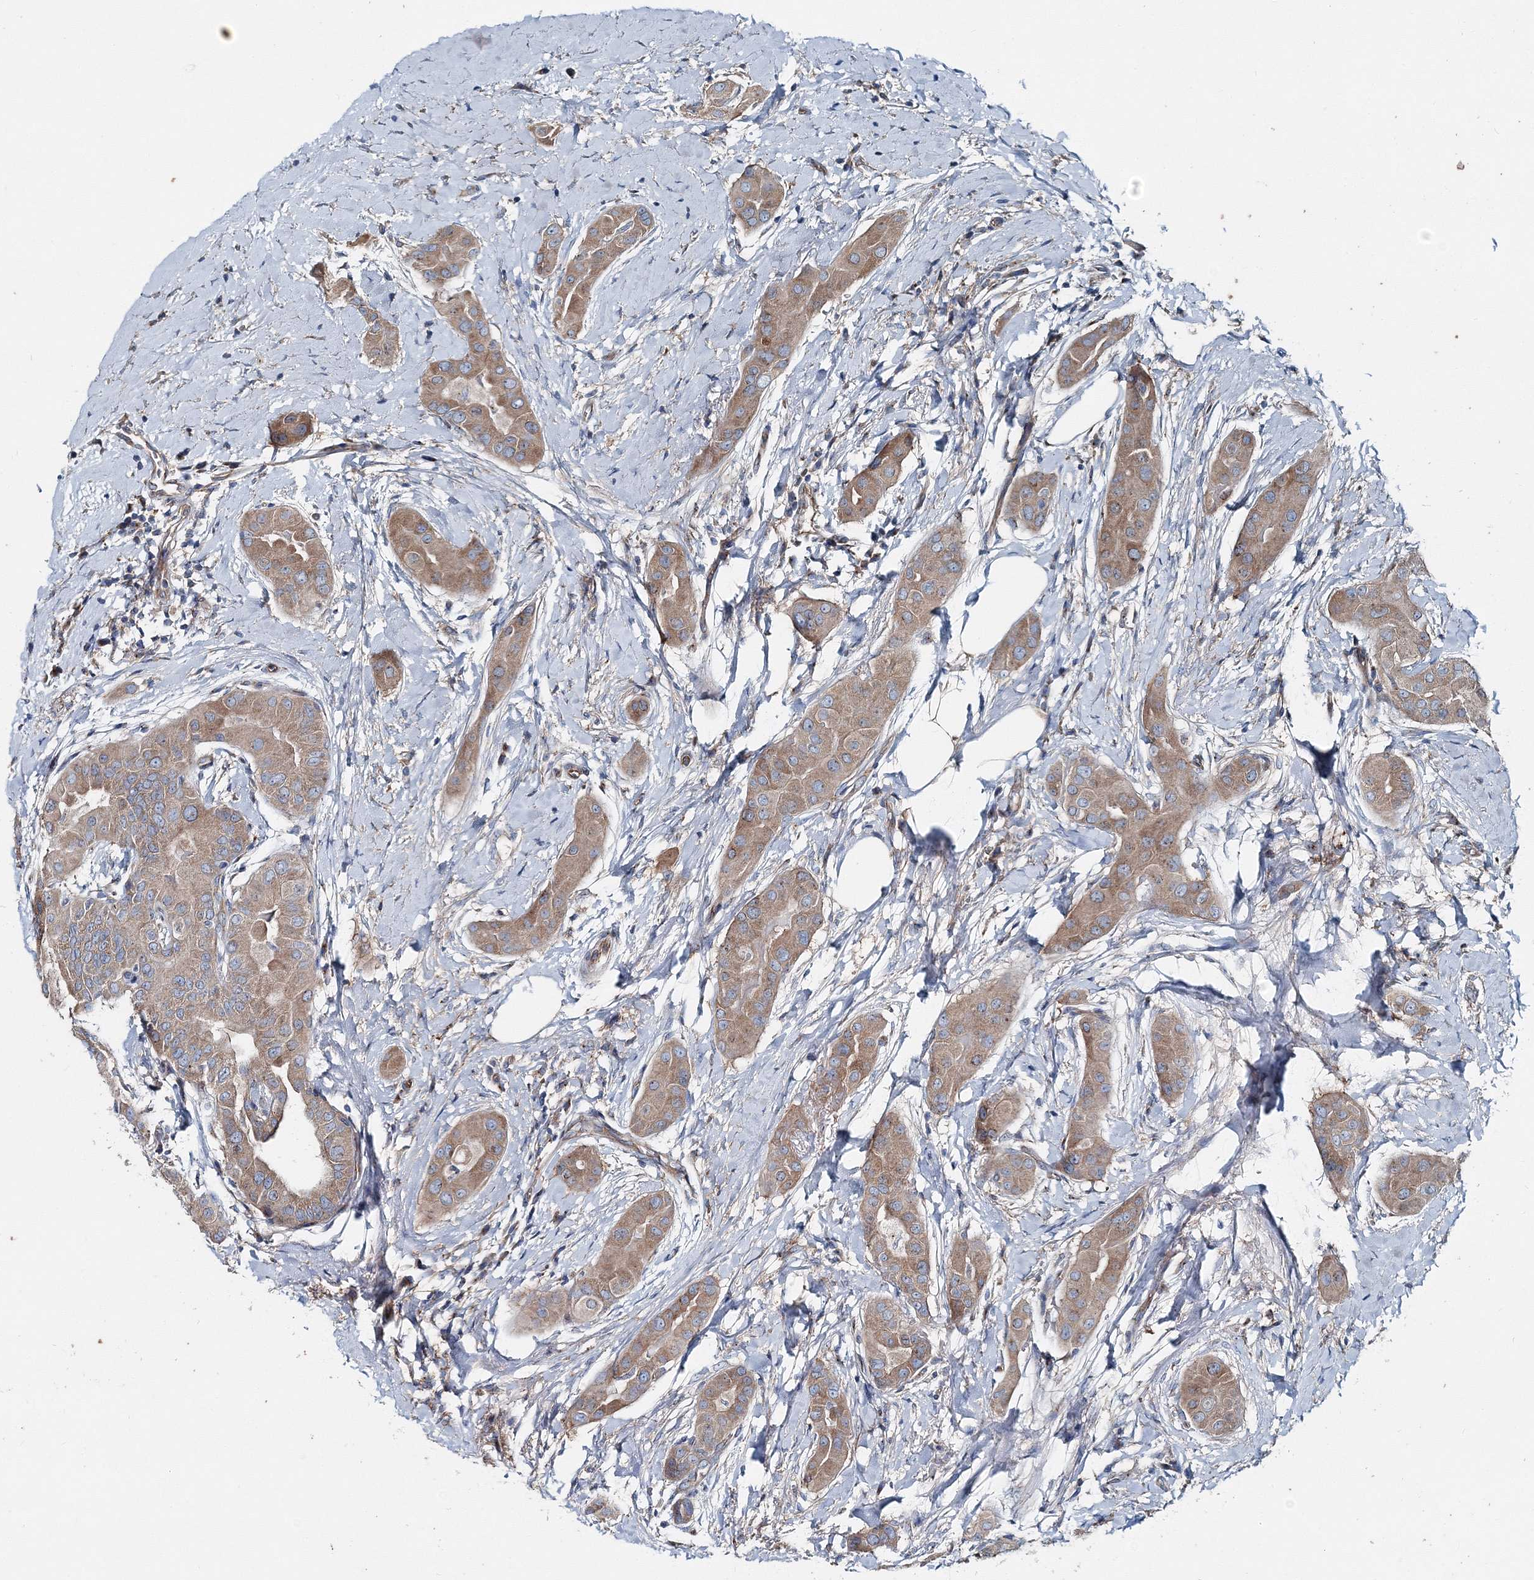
{"staining": {"intensity": "moderate", "quantity": ">75%", "location": "cytoplasmic/membranous"}, "tissue": "thyroid cancer", "cell_type": "Tumor cells", "image_type": "cancer", "snomed": [{"axis": "morphology", "description": "Papillary adenocarcinoma, NOS"}, {"axis": "topography", "description": "Thyroid gland"}], "caption": "The photomicrograph exhibits a brown stain indicating the presence of a protein in the cytoplasmic/membranous of tumor cells in thyroid cancer (papillary adenocarcinoma). (Stains: DAB (3,3'-diaminobenzidine) in brown, nuclei in blue, Microscopy: brightfield microscopy at high magnification).", "gene": "MPHOSPH9", "patient": {"sex": "male", "age": 33}}